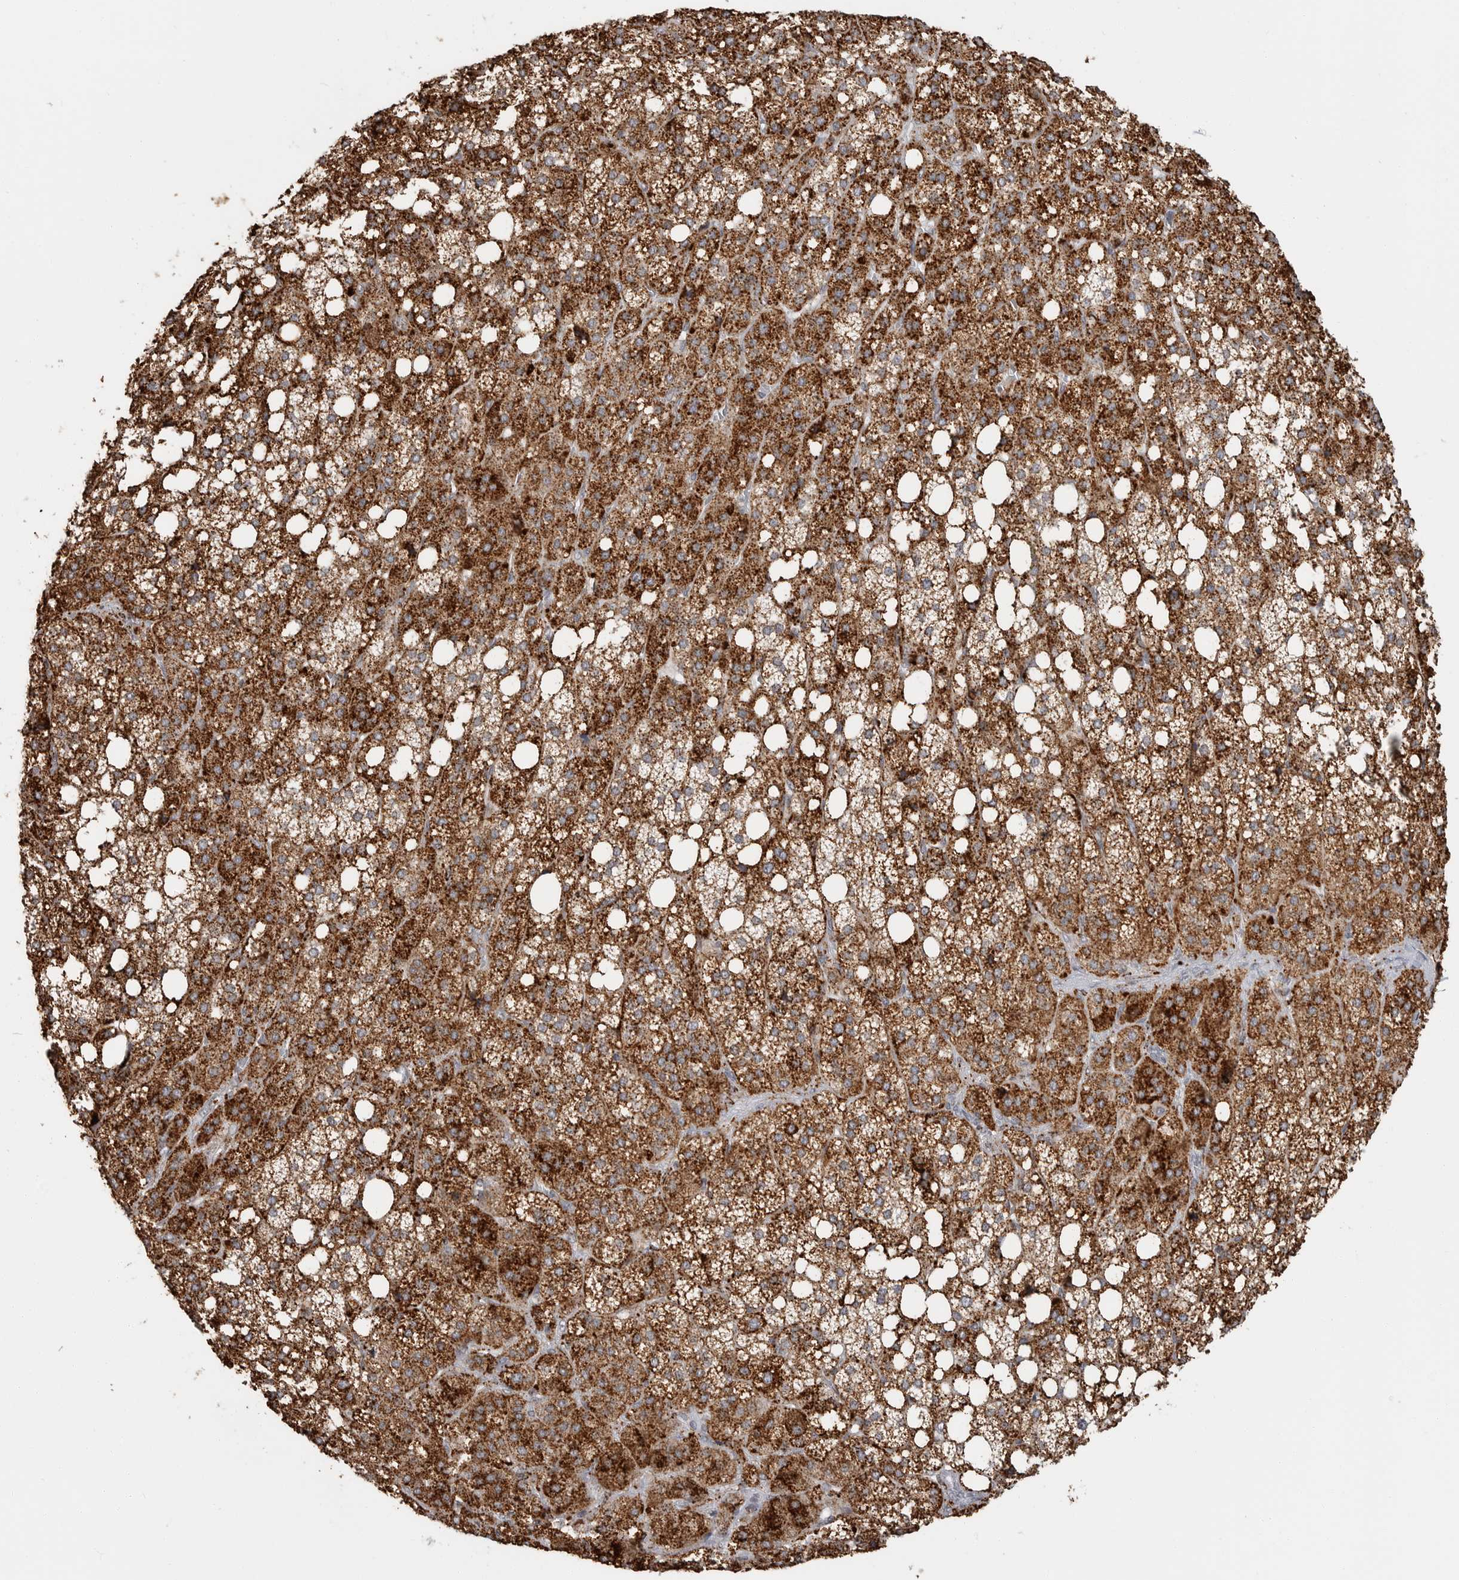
{"staining": {"intensity": "strong", "quantity": ">75%", "location": "cytoplasmic/membranous"}, "tissue": "adrenal gland", "cell_type": "Glandular cells", "image_type": "normal", "snomed": [{"axis": "morphology", "description": "Normal tissue, NOS"}, {"axis": "topography", "description": "Adrenal gland"}], "caption": "Brown immunohistochemical staining in normal human adrenal gland shows strong cytoplasmic/membranous staining in about >75% of glandular cells.", "gene": "IFI30", "patient": {"sex": "female", "age": 59}}